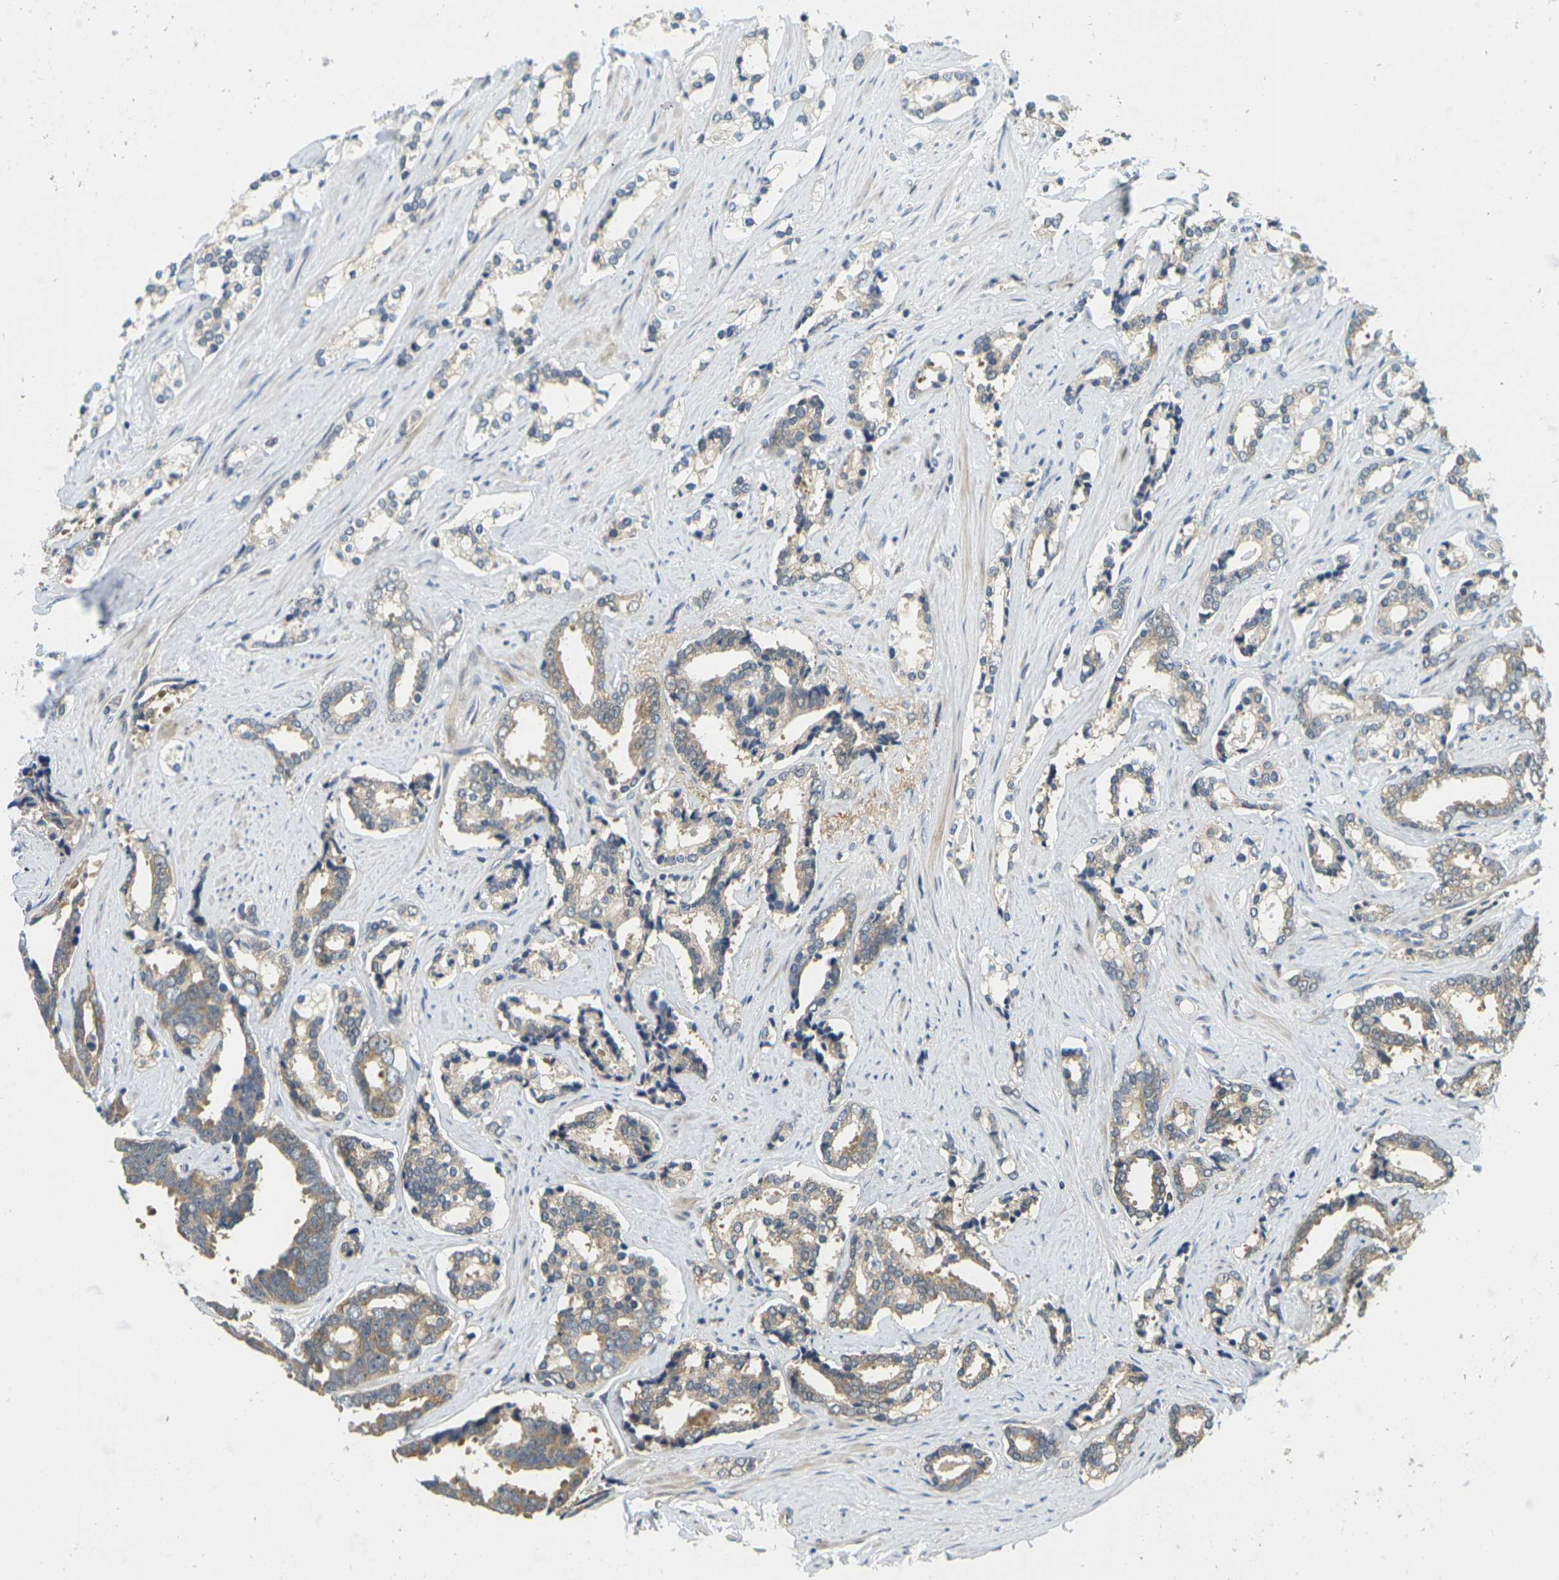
{"staining": {"intensity": "weak", "quantity": ">75%", "location": "cytoplasmic/membranous"}, "tissue": "prostate cancer", "cell_type": "Tumor cells", "image_type": "cancer", "snomed": [{"axis": "morphology", "description": "Adenocarcinoma, High grade"}, {"axis": "topography", "description": "Prostate"}], "caption": "Protein staining shows weak cytoplasmic/membranous expression in about >75% of tumor cells in prostate cancer (adenocarcinoma (high-grade)).", "gene": "KLHL8", "patient": {"sex": "male", "age": 67}}